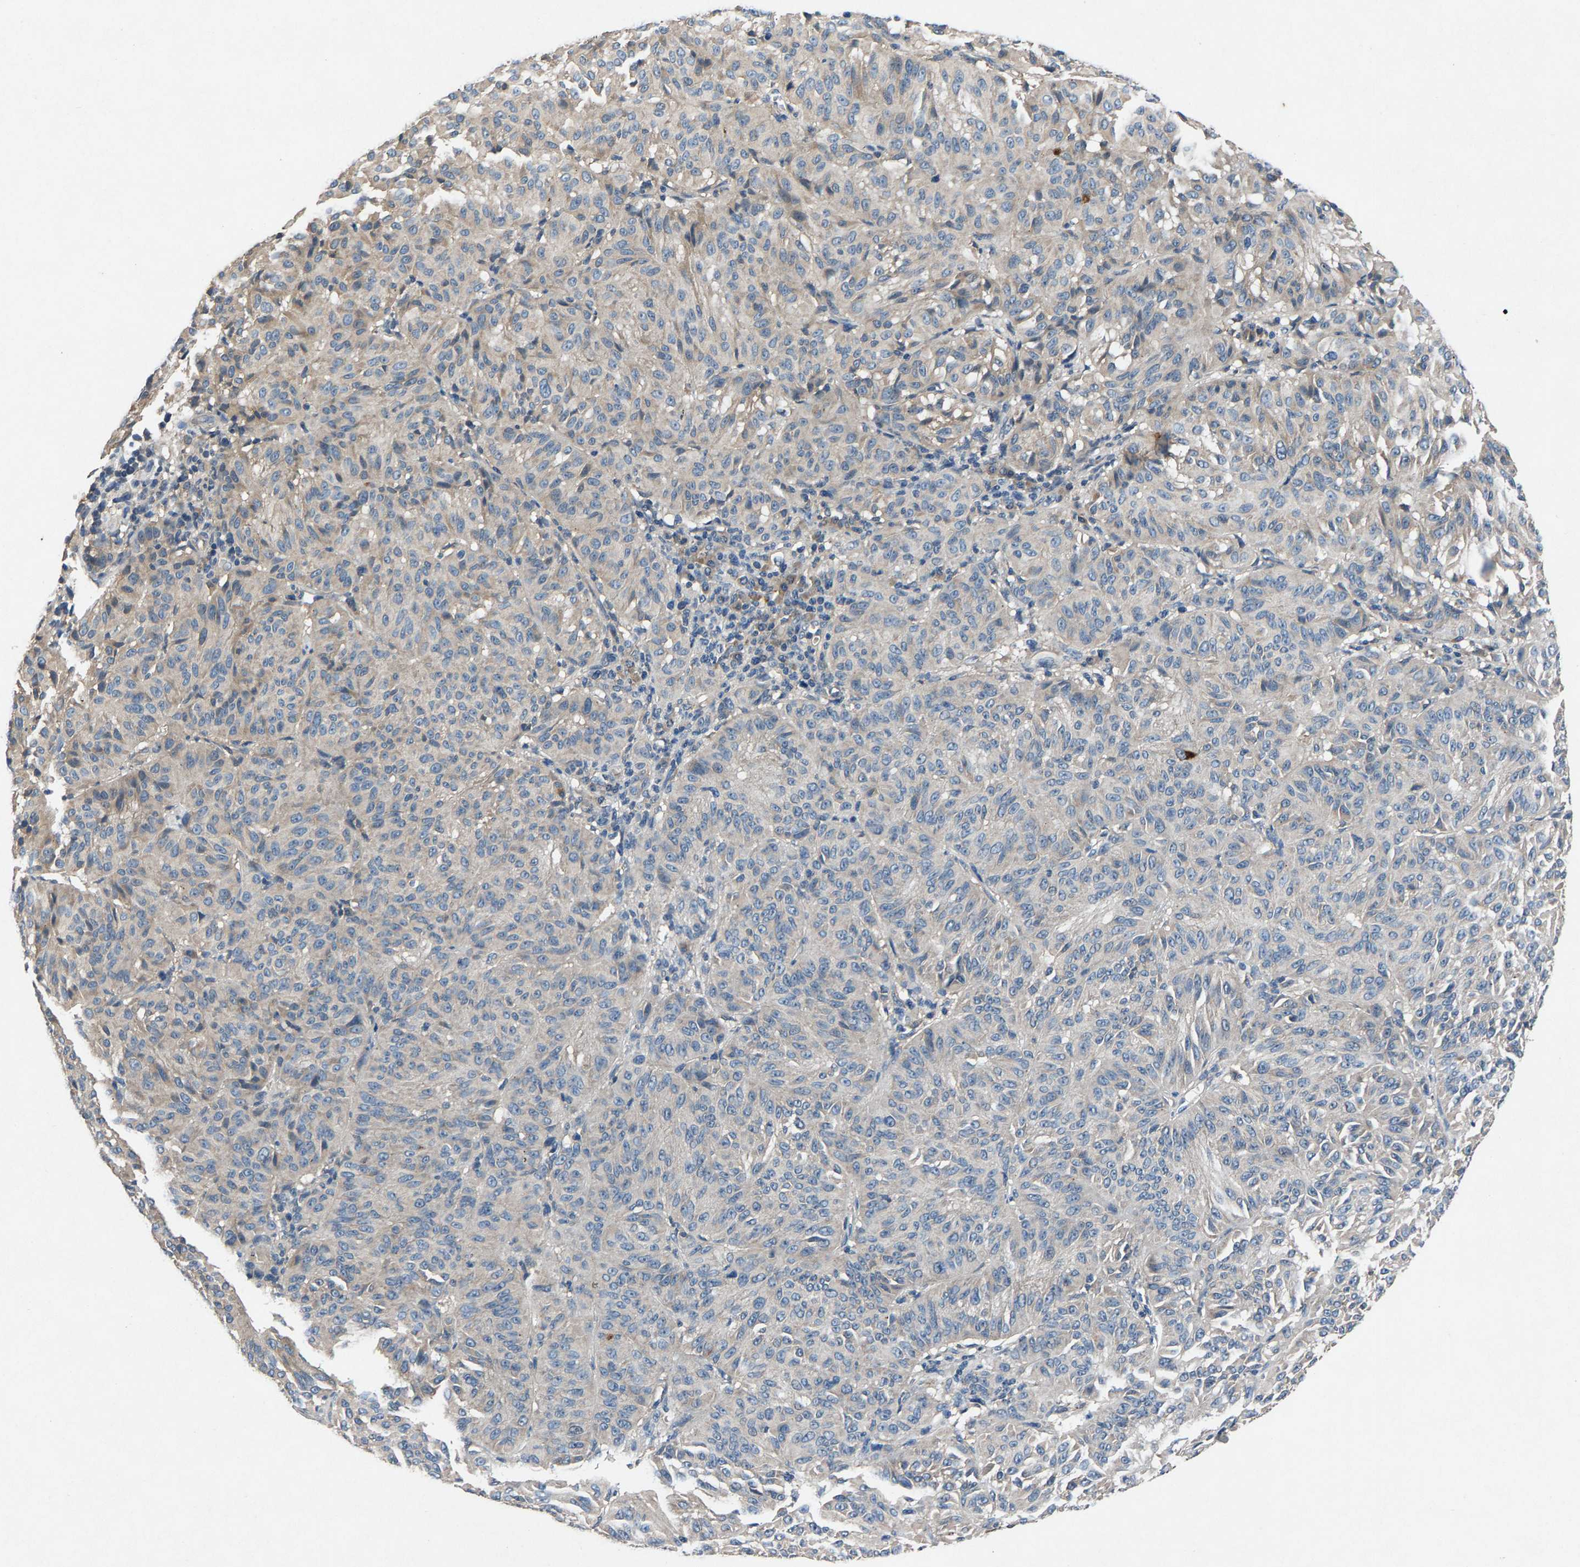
{"staining": {"intensity": "negative", "quantity": "none", "location": "none"}, "tissue": "melanoma", "cell_type": "Tumor cells", "image_type": "cancer", "snomed": [{"axis": "morphology", "description": "Malignant melanoma, NOS"}, {"axis": "topography", "description": "Skin"}], "caption": "DAB immunohistochemical staining of human melanoma exhibits no significant expression in tumor cells. The staining is performed using DAB brown chromogen with nuclei counter-stained in using hematoxylin.", "gene": "PRXL2C", "patient": {"sex": "female", "age": 72}}